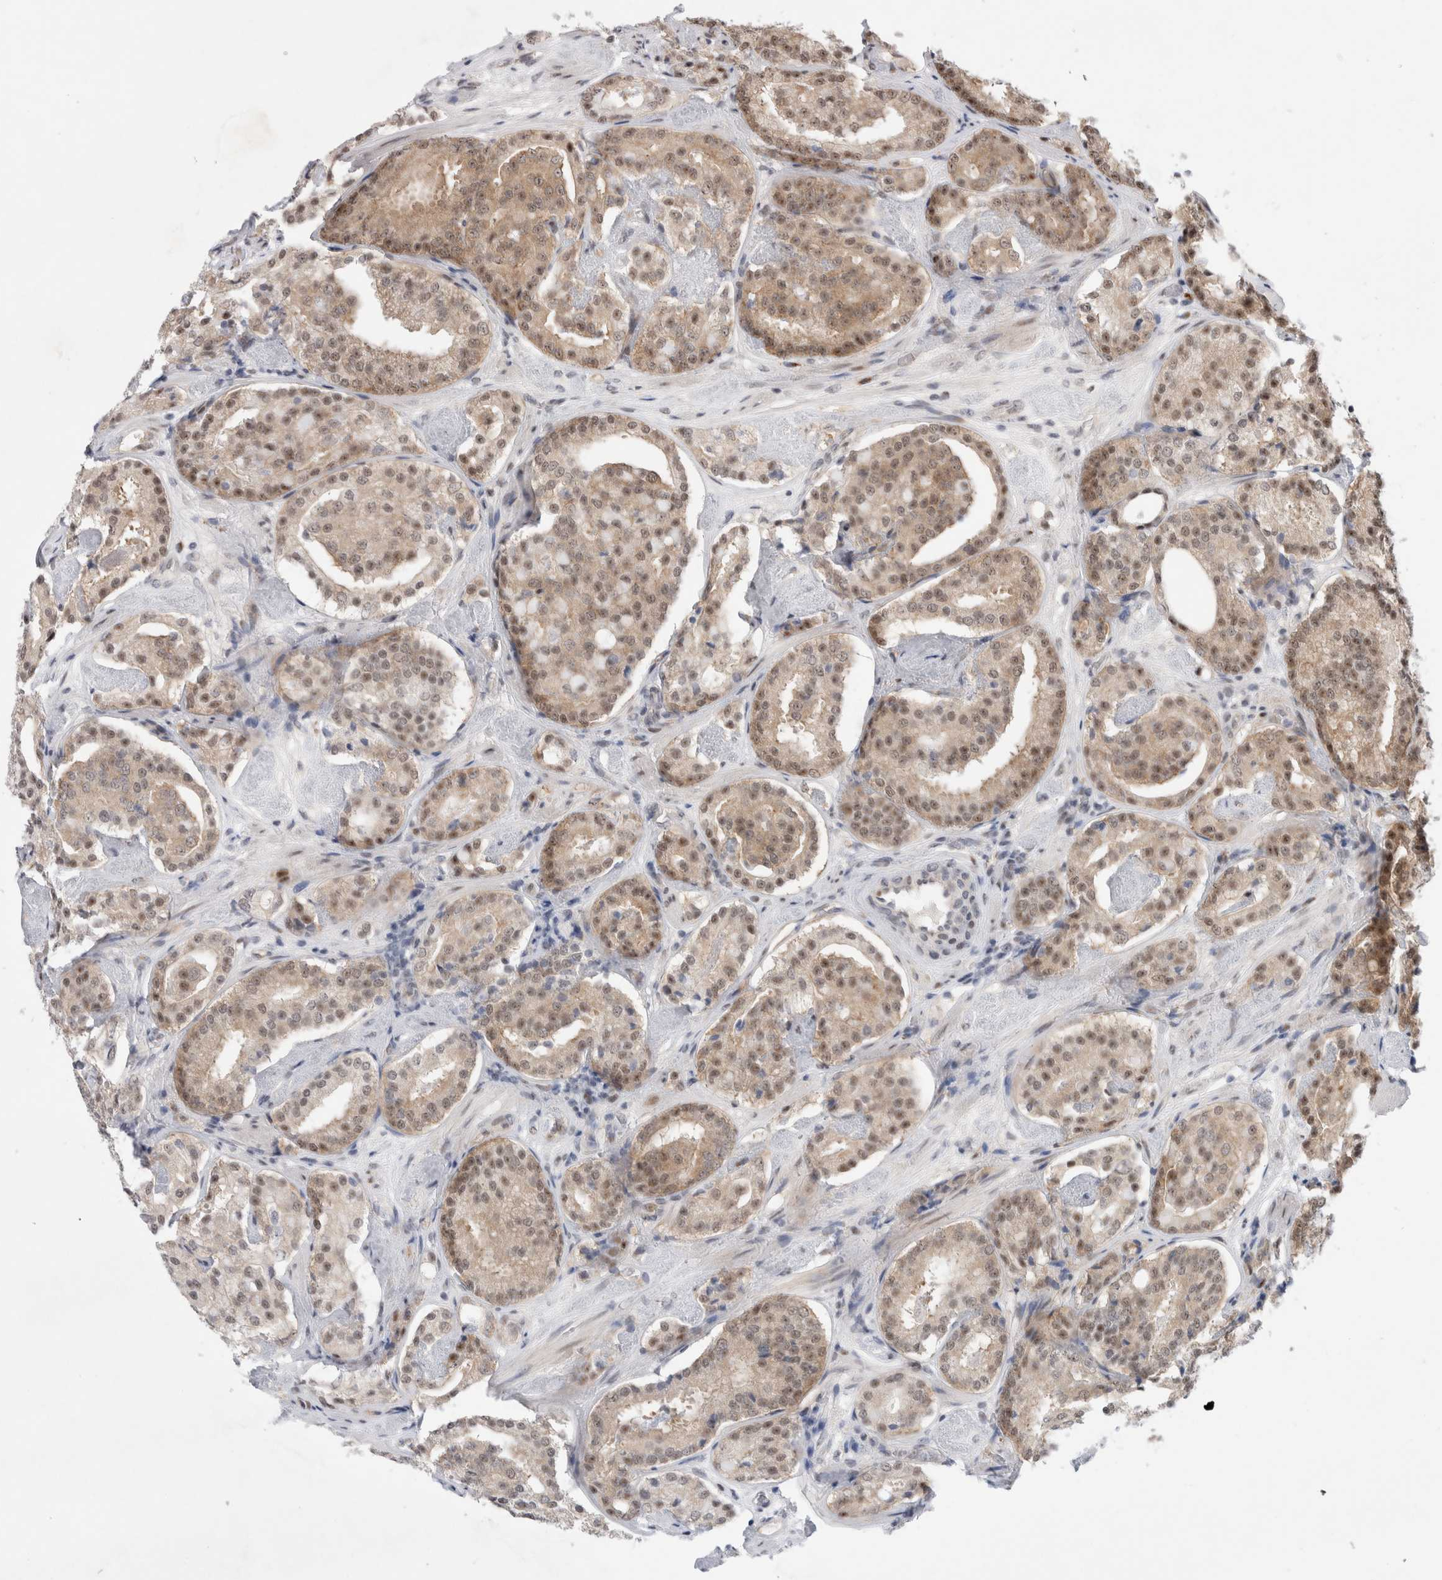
{"staining": {"intensity": "weak", "quantity": ">75%", "location": "cytoplasmic/membranous,nuclear"}, "tissue": "prostate cancer", "cell_type": "Tumor cells", "image_type": "cancer", "snomed": [{"axis": "morphology", "description": "Adenocarcinoma, Low grade"}, {"axis": "topography", "description": "Prostate"}], "caption": "A brown stain labels weak cytoplasmic/membranous and nuclear staining of a protein in prostate cancer tumor cells.", "gene": "WIPF2", "patient": {"sex": "male", "age": 69}}